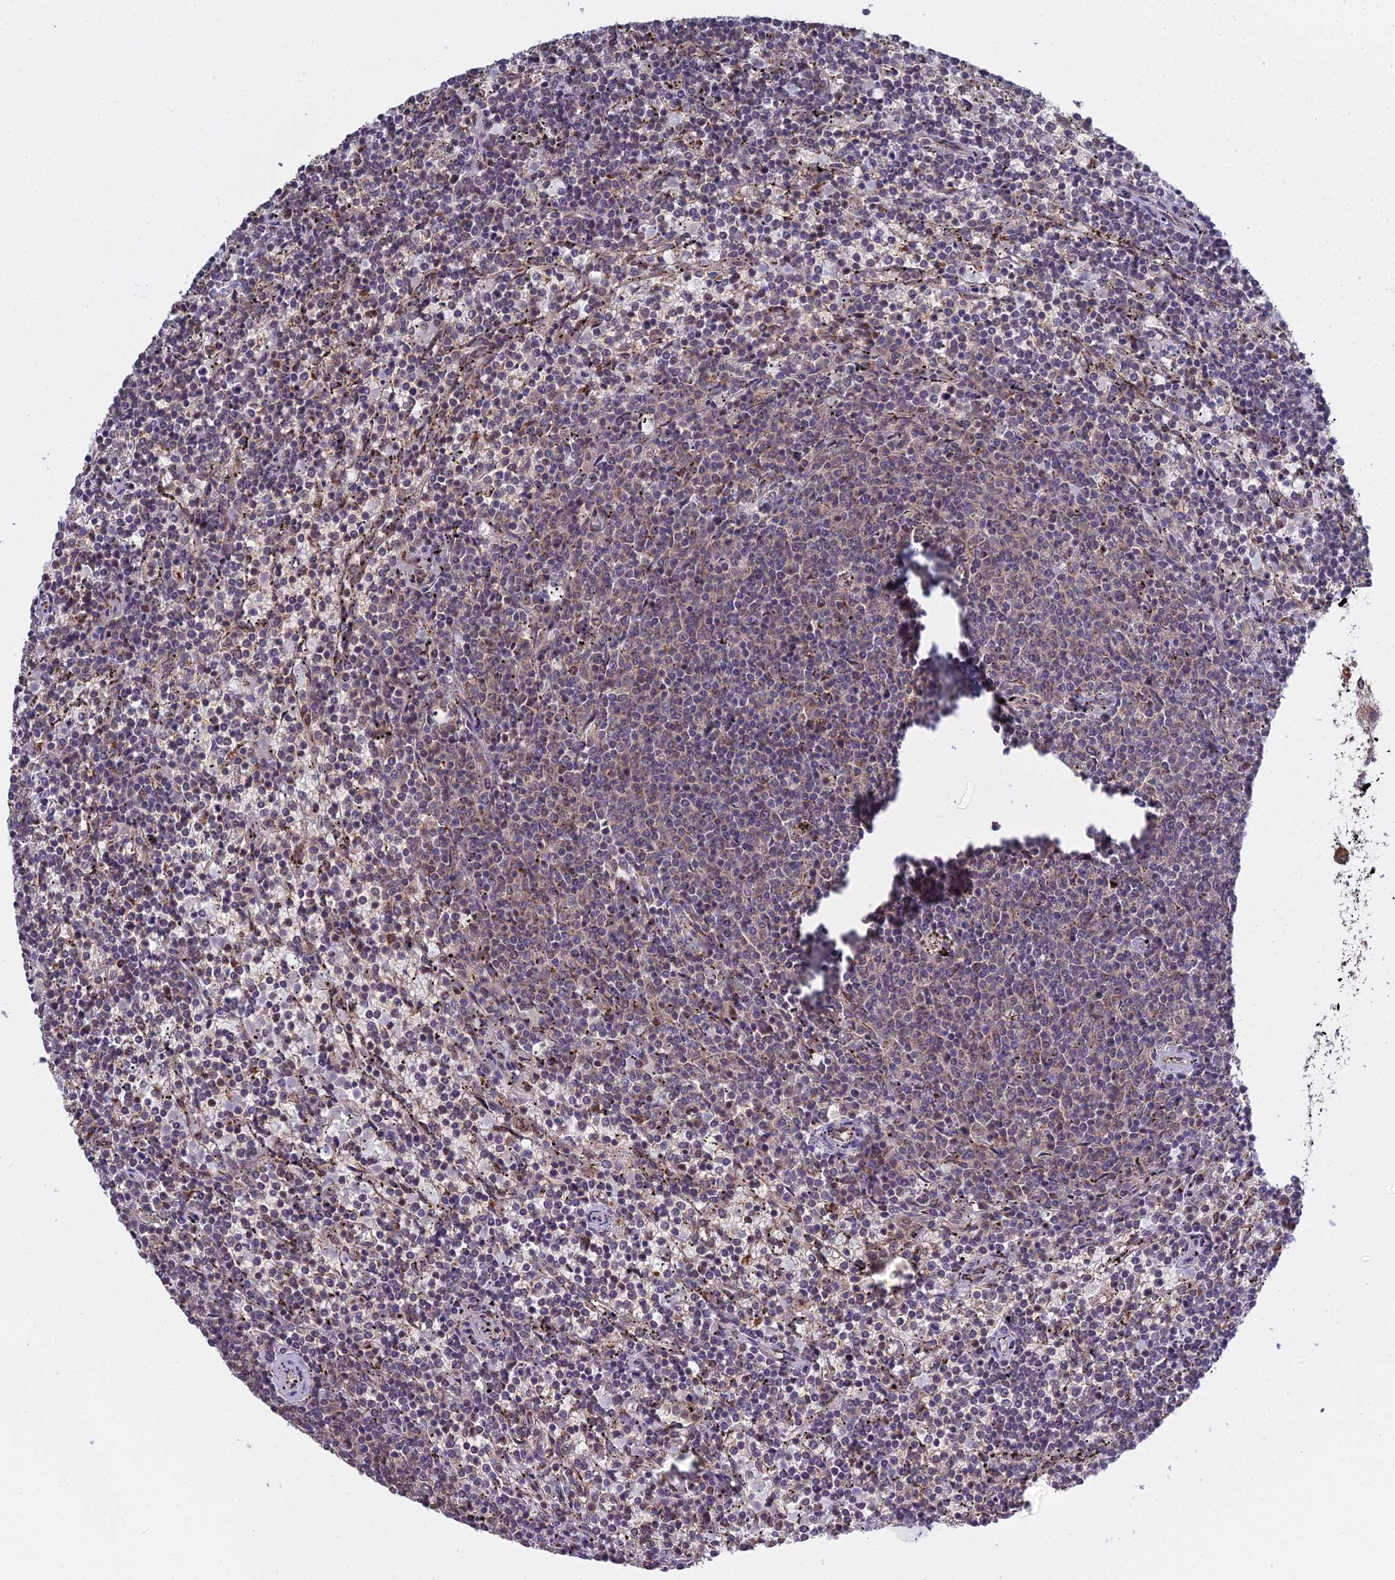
{"staining": {"intensity": "weak", "quantity": "<25%", "location": "cytoplasmic/membranous"}, "tissue": "lymphoma", "cell_type": "Tumor cells", "image_type": "cancer", "snomed": [{"axis": "morphology", "description": "Malignant lymphoma, non-Hodgkin's type, Low grade"}, {"axis": "topography", "description": "Spleen"}], "caption": "Tumor cells are negative for protein expression in human lymphoma.", "gene": "MEOX1", "patient": {"sex": "female", "age": 50}}